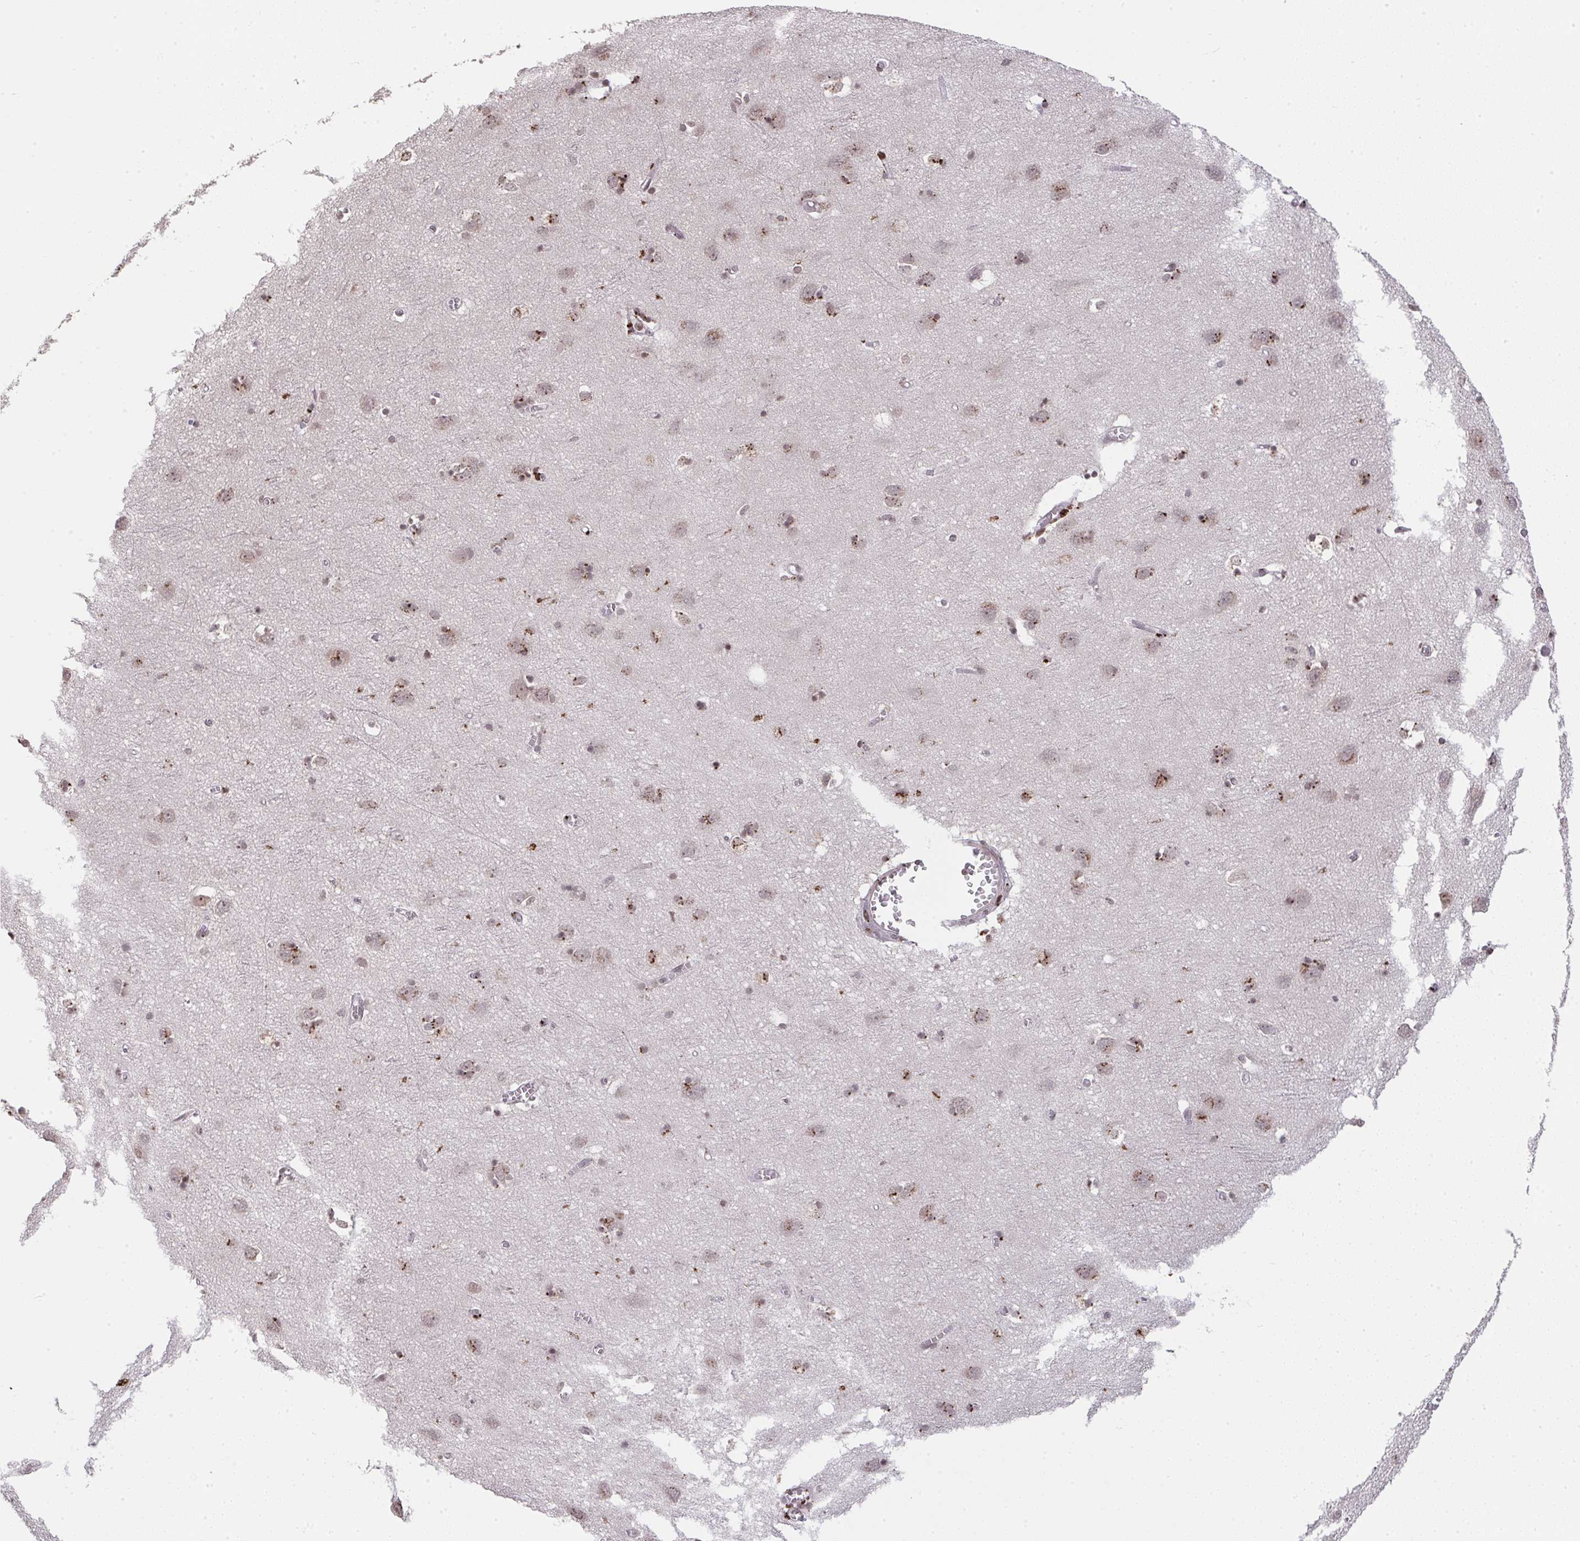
{"staining": {"intensity": "strong", "quantity": "<25%", "location": "cytoplasmic/membranous"}, "tissue": "cerebral cortex", "cell_type": "Endothelial cells", "image_type": "normal", "snomed": [{"axis": "morphology", "description": "Normal tissue, NOS"}, {"axis": "topography", "description": "Cerebral cortex"}], "caption": "The micrograph displays staining of unremarkable cerebral cortex, revealing strong cytoplasmic/membranous protein positivity (brown color) within endothelial cells.", "gene": "NIP7", "patient": {"sex": "male", "age": 70}}